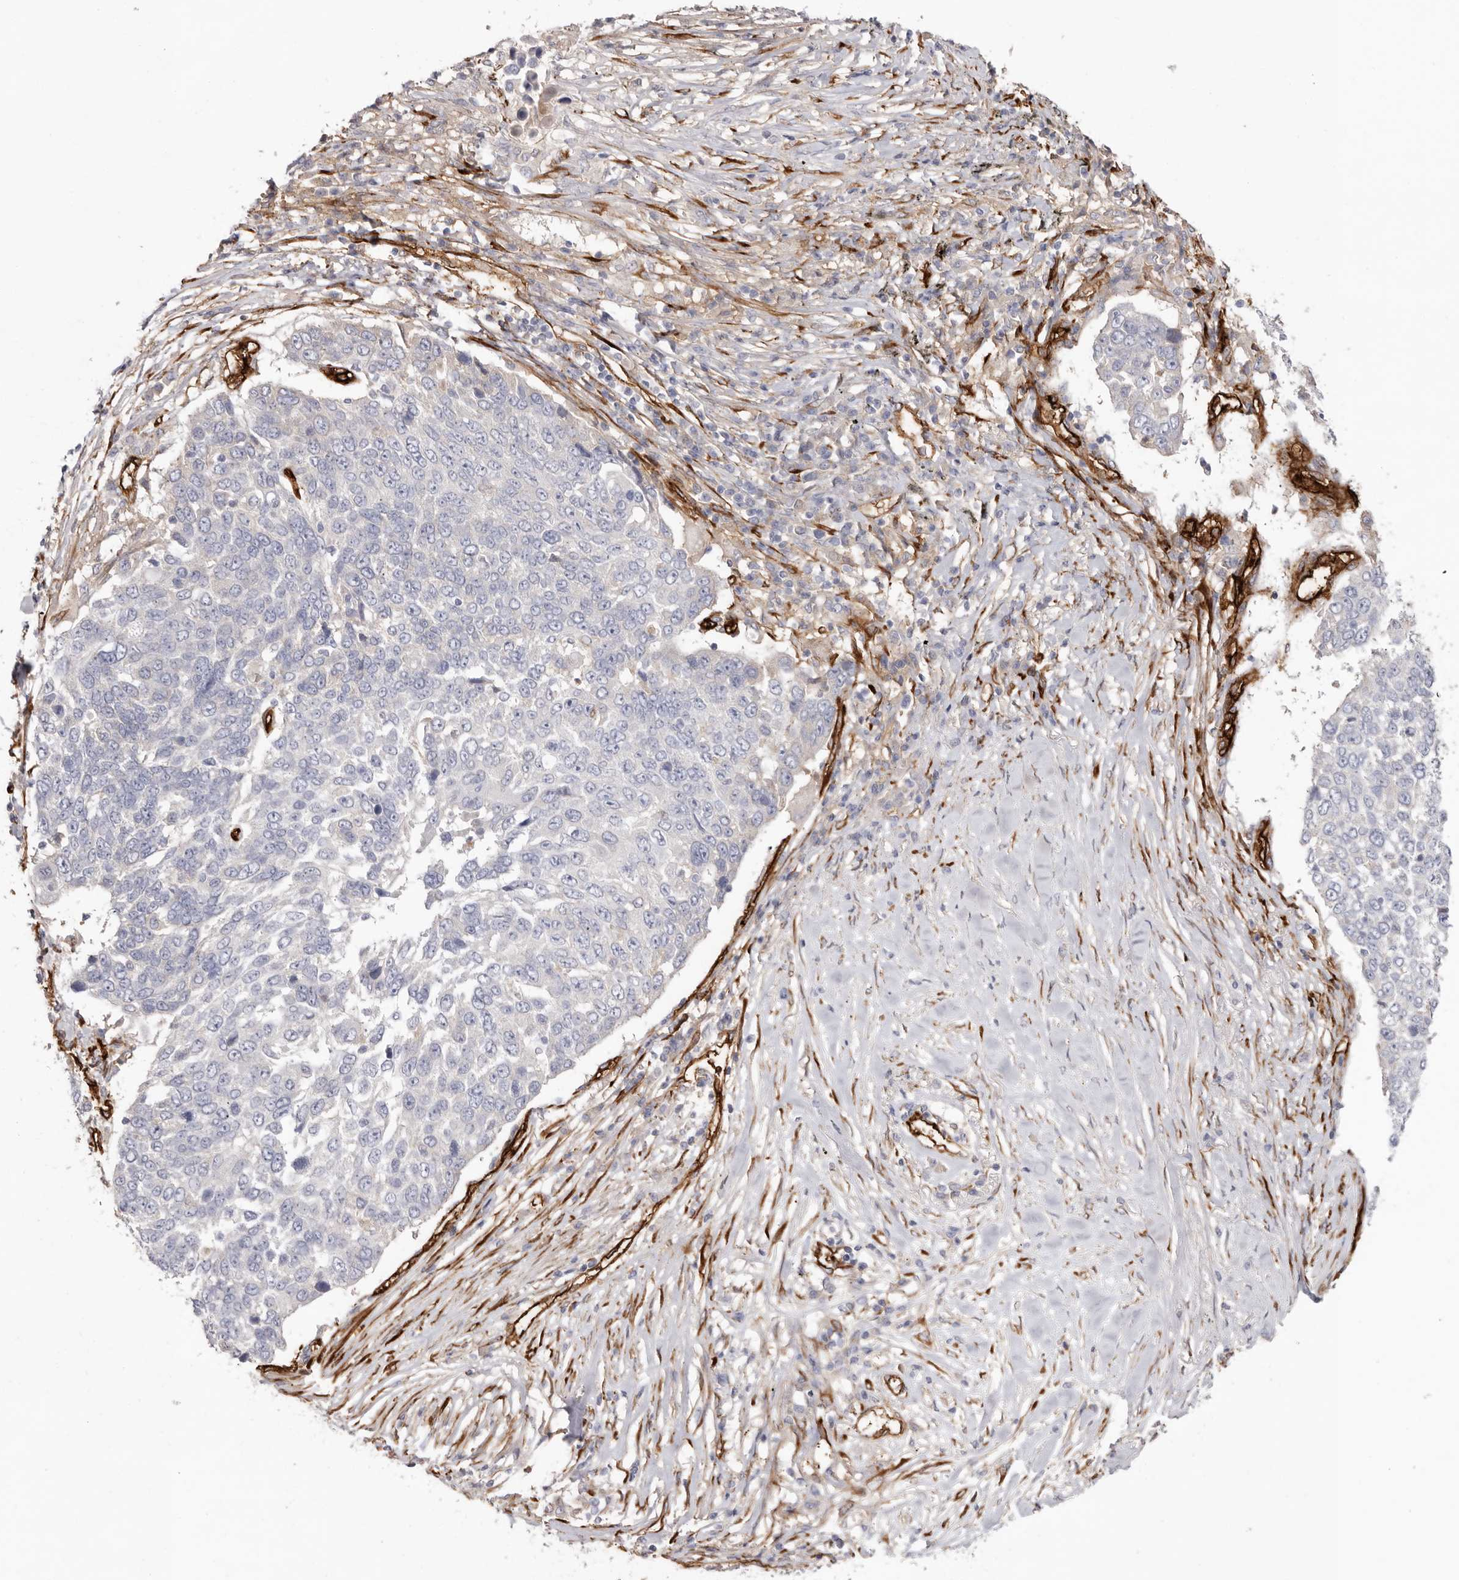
{"staining": {"intensity": "negative", "quantity": "none", "location": "none"}, "tissue": "lung cancer", "cell_type": "Tumor cells", "image_type": "cancer", "snomed": [{"axis": "morphology", "description": "Squamous cell carcinoma, NOS"}, {"axis": "topography", "description": "Lung"}], "caption": "Immunohistochemistry of human lung cancer displays no positivity in tumor cells.", "gene": "LRRC66", "patient": {"sex": "male", "age": 66}}